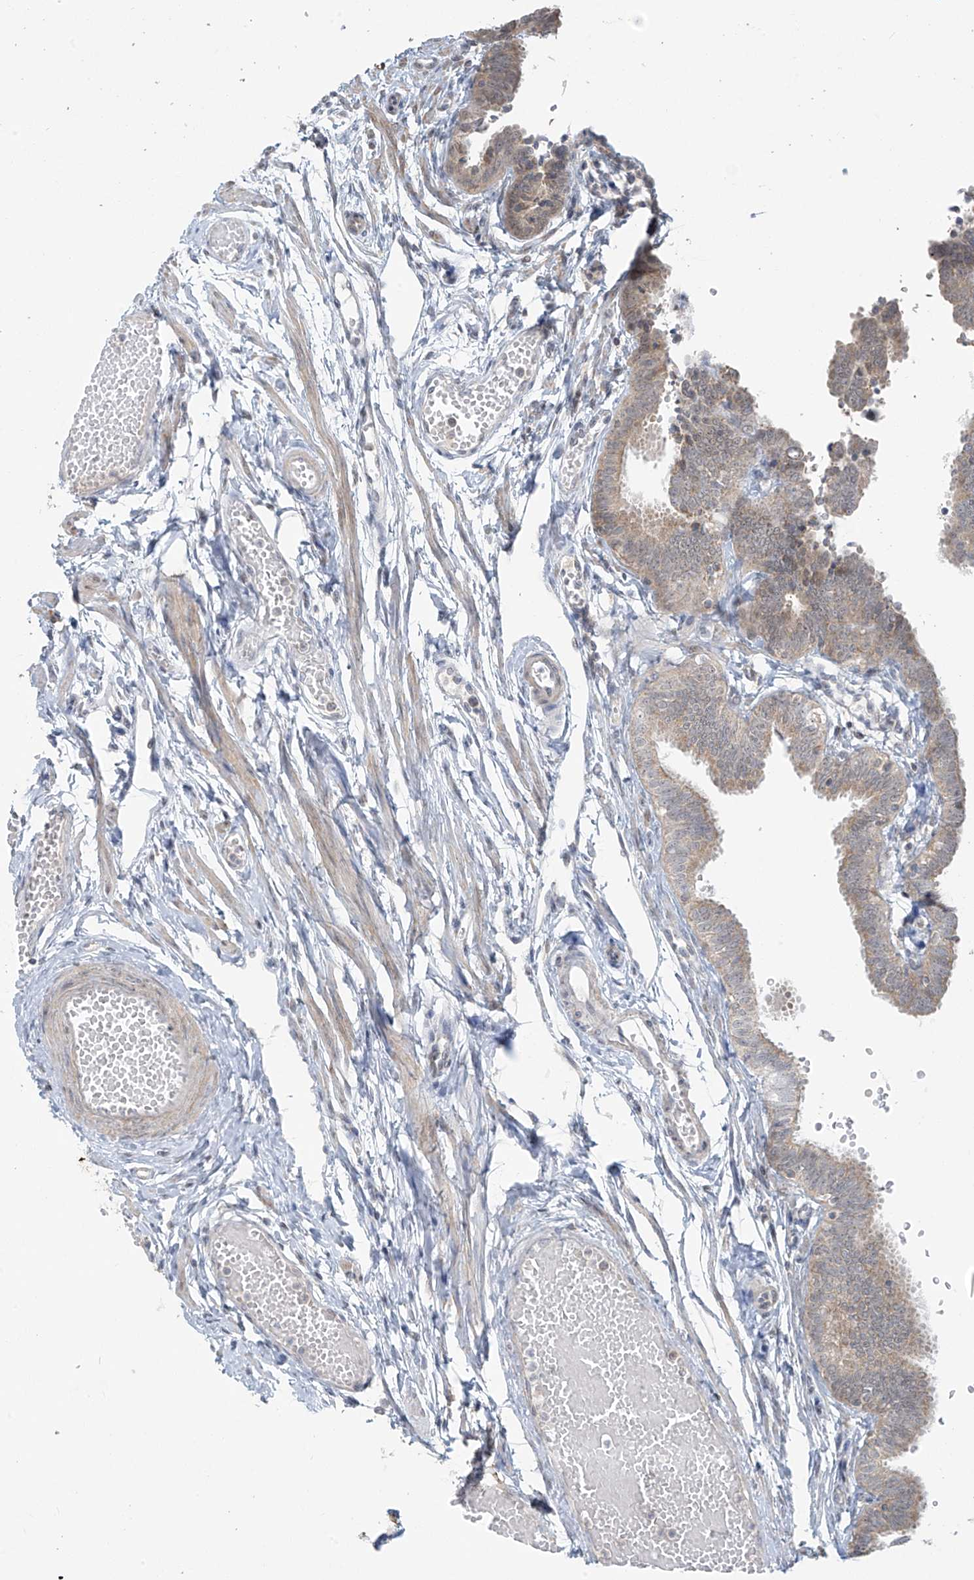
{"staining": {"intensity": "weak", "quantity": ">75%", "location": "cytoplasmic/membranous"}, "tissue": "fallopian tube", "cell_type": "Glandular cells", "image_type": "normal", "snomed": [{"axis": "morphology", "description": "Normal tissue, NOS"}, {"axis": "topography", "description": "Fallopian tube"}, {"axis": "topography", "description": "Ovary"}], "caption": "A histopathology image of human fallopian tube stained for a protein shows weak cytoplasmic/membranous brown staining in glandular cells. (Stains: DAB (3,3'-diaminobenzidine) in brown, nuclei in blue, Microscopy: brightfield microscopy at high magnification).", "gene": "HDDC2", "patient": {"sex": "female", "age": 23}}